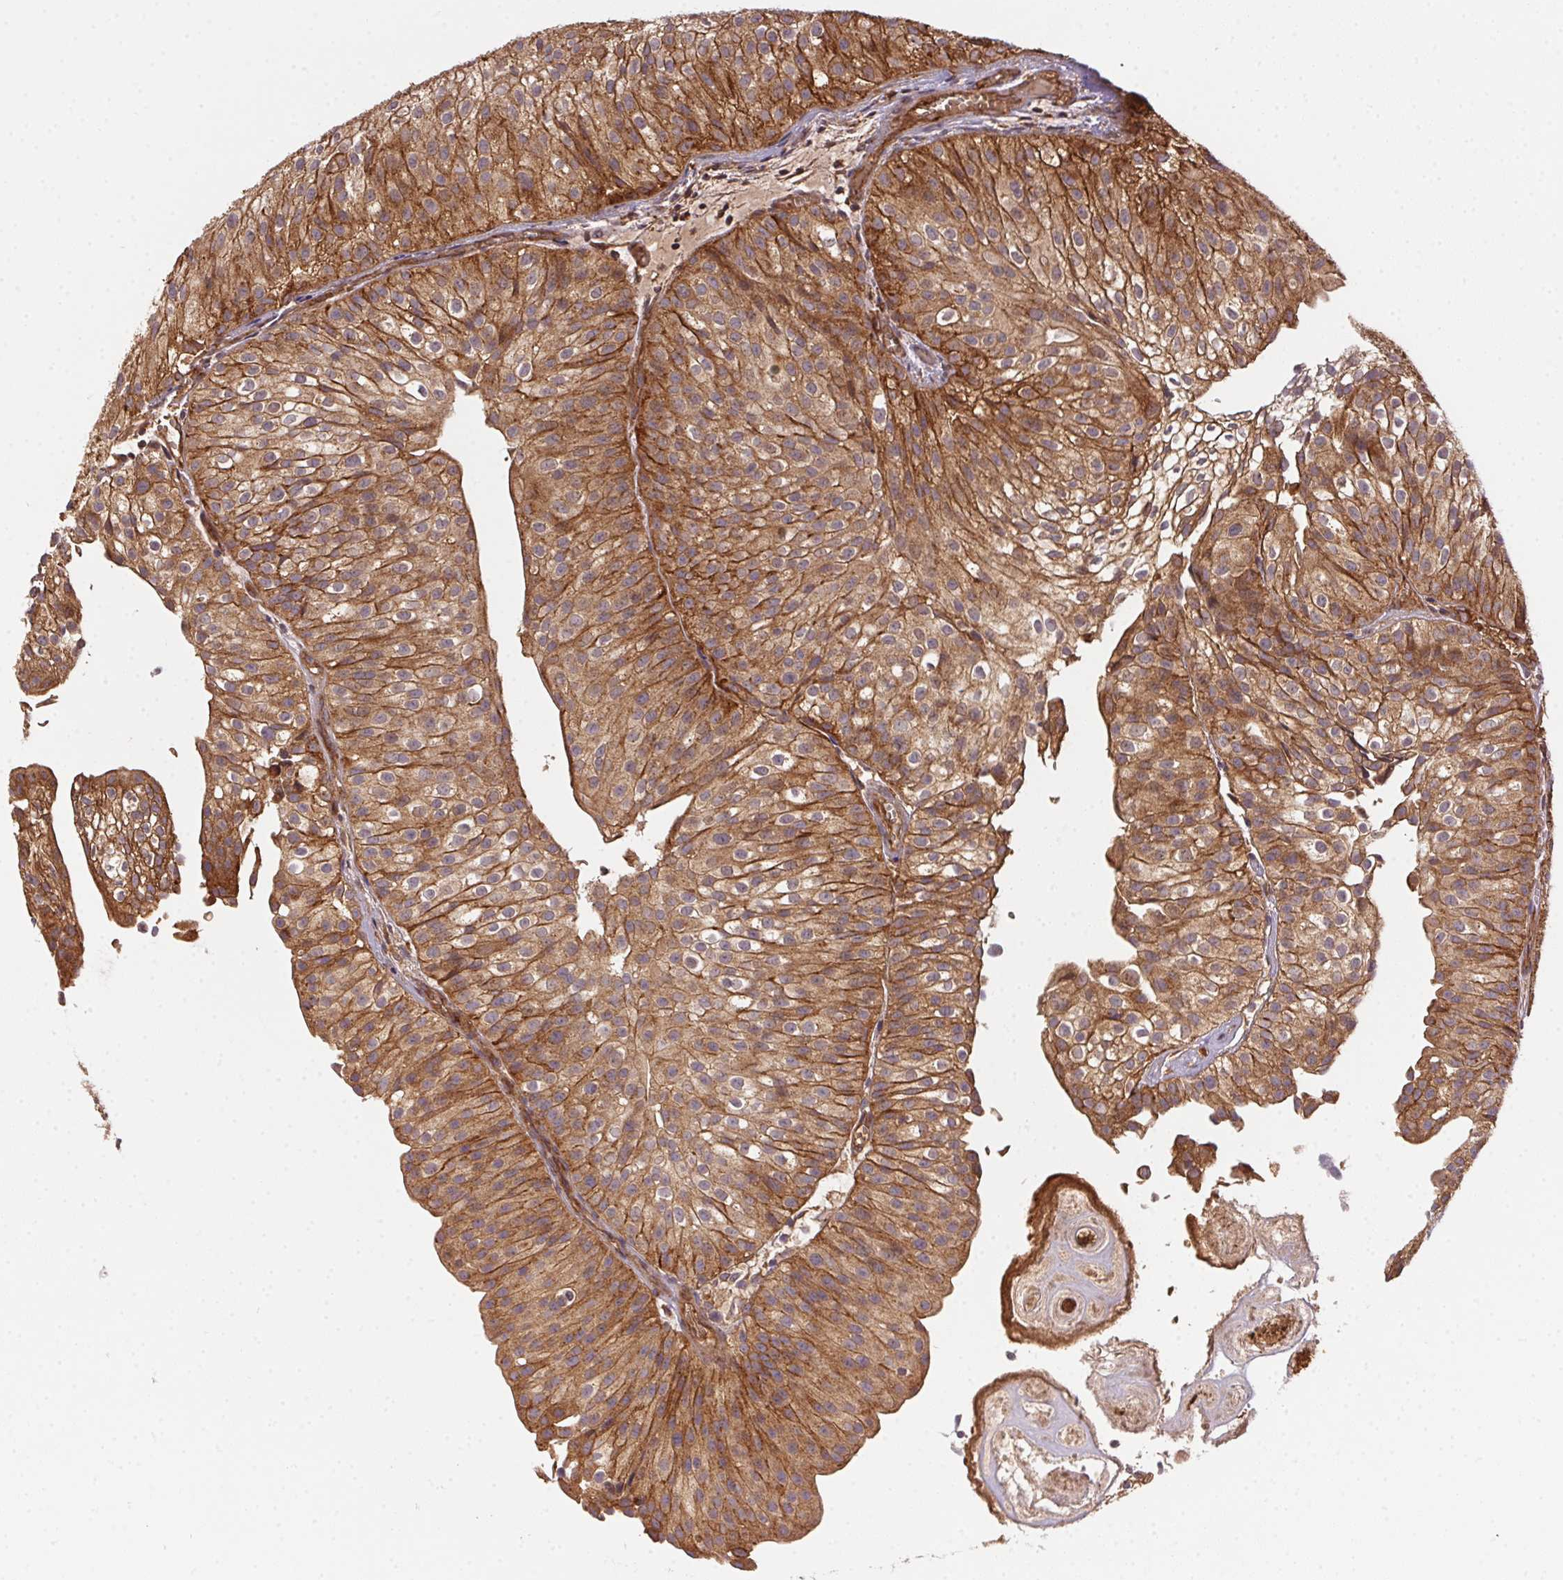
{"staining": {"intensity": "moderate", "quantity": ">75%", "location": "cytoplasmic/membranous"}, "tissue": "urothelial cancer", "cell_type": "Tumor cells", "image_type": "cancer", "snomed": [{"axis": "morphology", "description": "Urothelial carcinoma, Low grade"}, {"axis": "topography", "description": "Urinary bladder"}], "caption": "The histopathology image demonstrates immunohistochemical staining of urothelial carcinoma (low-grade). There is moderate cytoplasmic/membranous positivity is present in about >75% of tumor cells.", "gene": "USE1", "patient": {"sex": "male", "age": 70}}